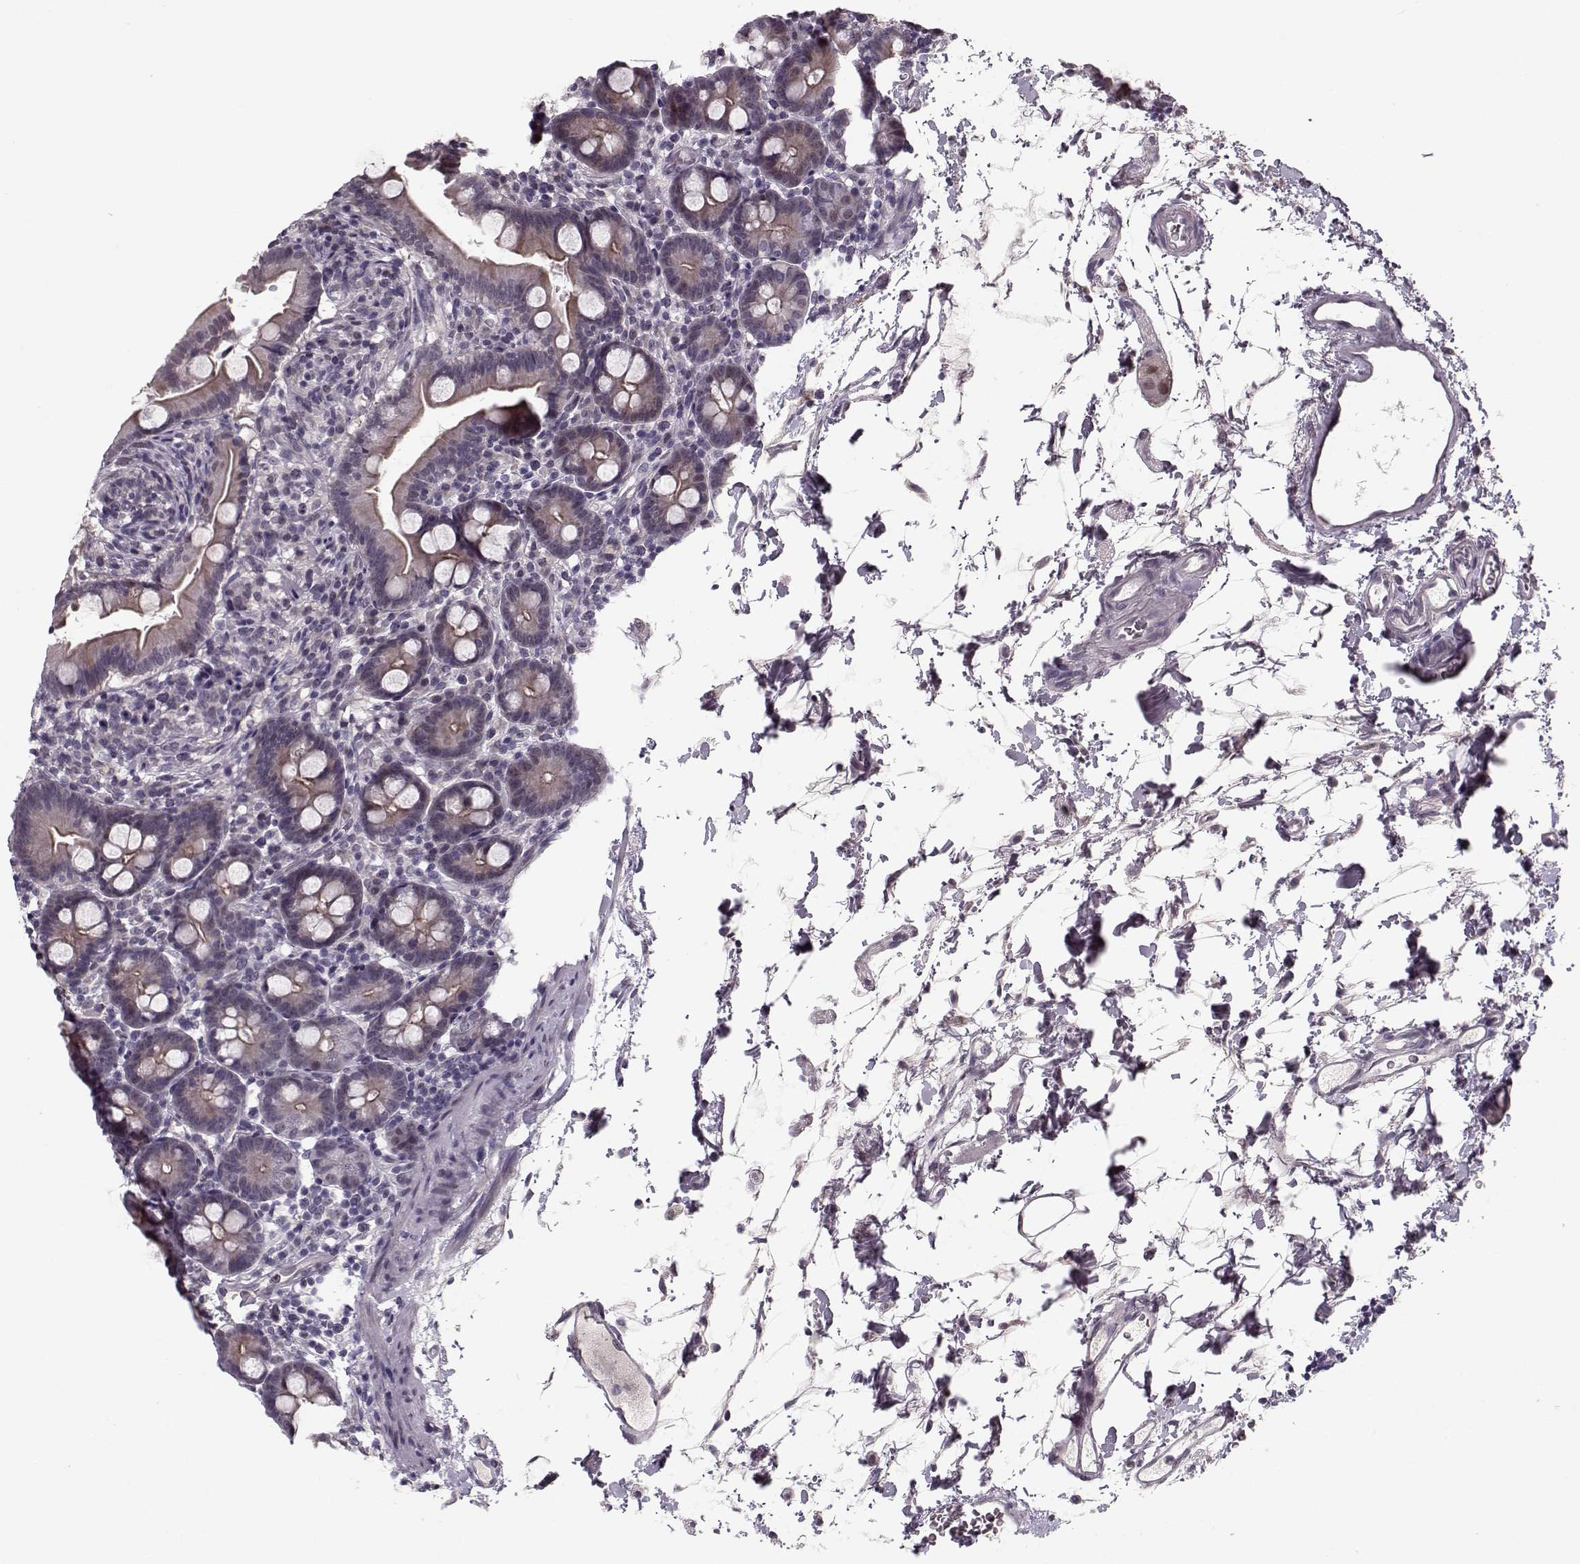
{"staining": {"intensity": "moderate", "quantity": "25%-75%", "location": "cytoplasmic/membranous"}, "tissue": "small intestine", "cell_type": "Glandular cells", "image_type": "normal", "snomed": [{"axis": "morphology", "description": "Normal tissue, NOS"}, {"axis": "topography", "description": "Small intestine"}], "caption": "High-power microscopy captured an IHC histopathology image of benign small intestine, revealing moderate cytoplasmic/membranous positivity in approximately 25%-75% of glandular cells.", "gene": "DNAI3", "patient": {"sex": "female", "age": 44}}